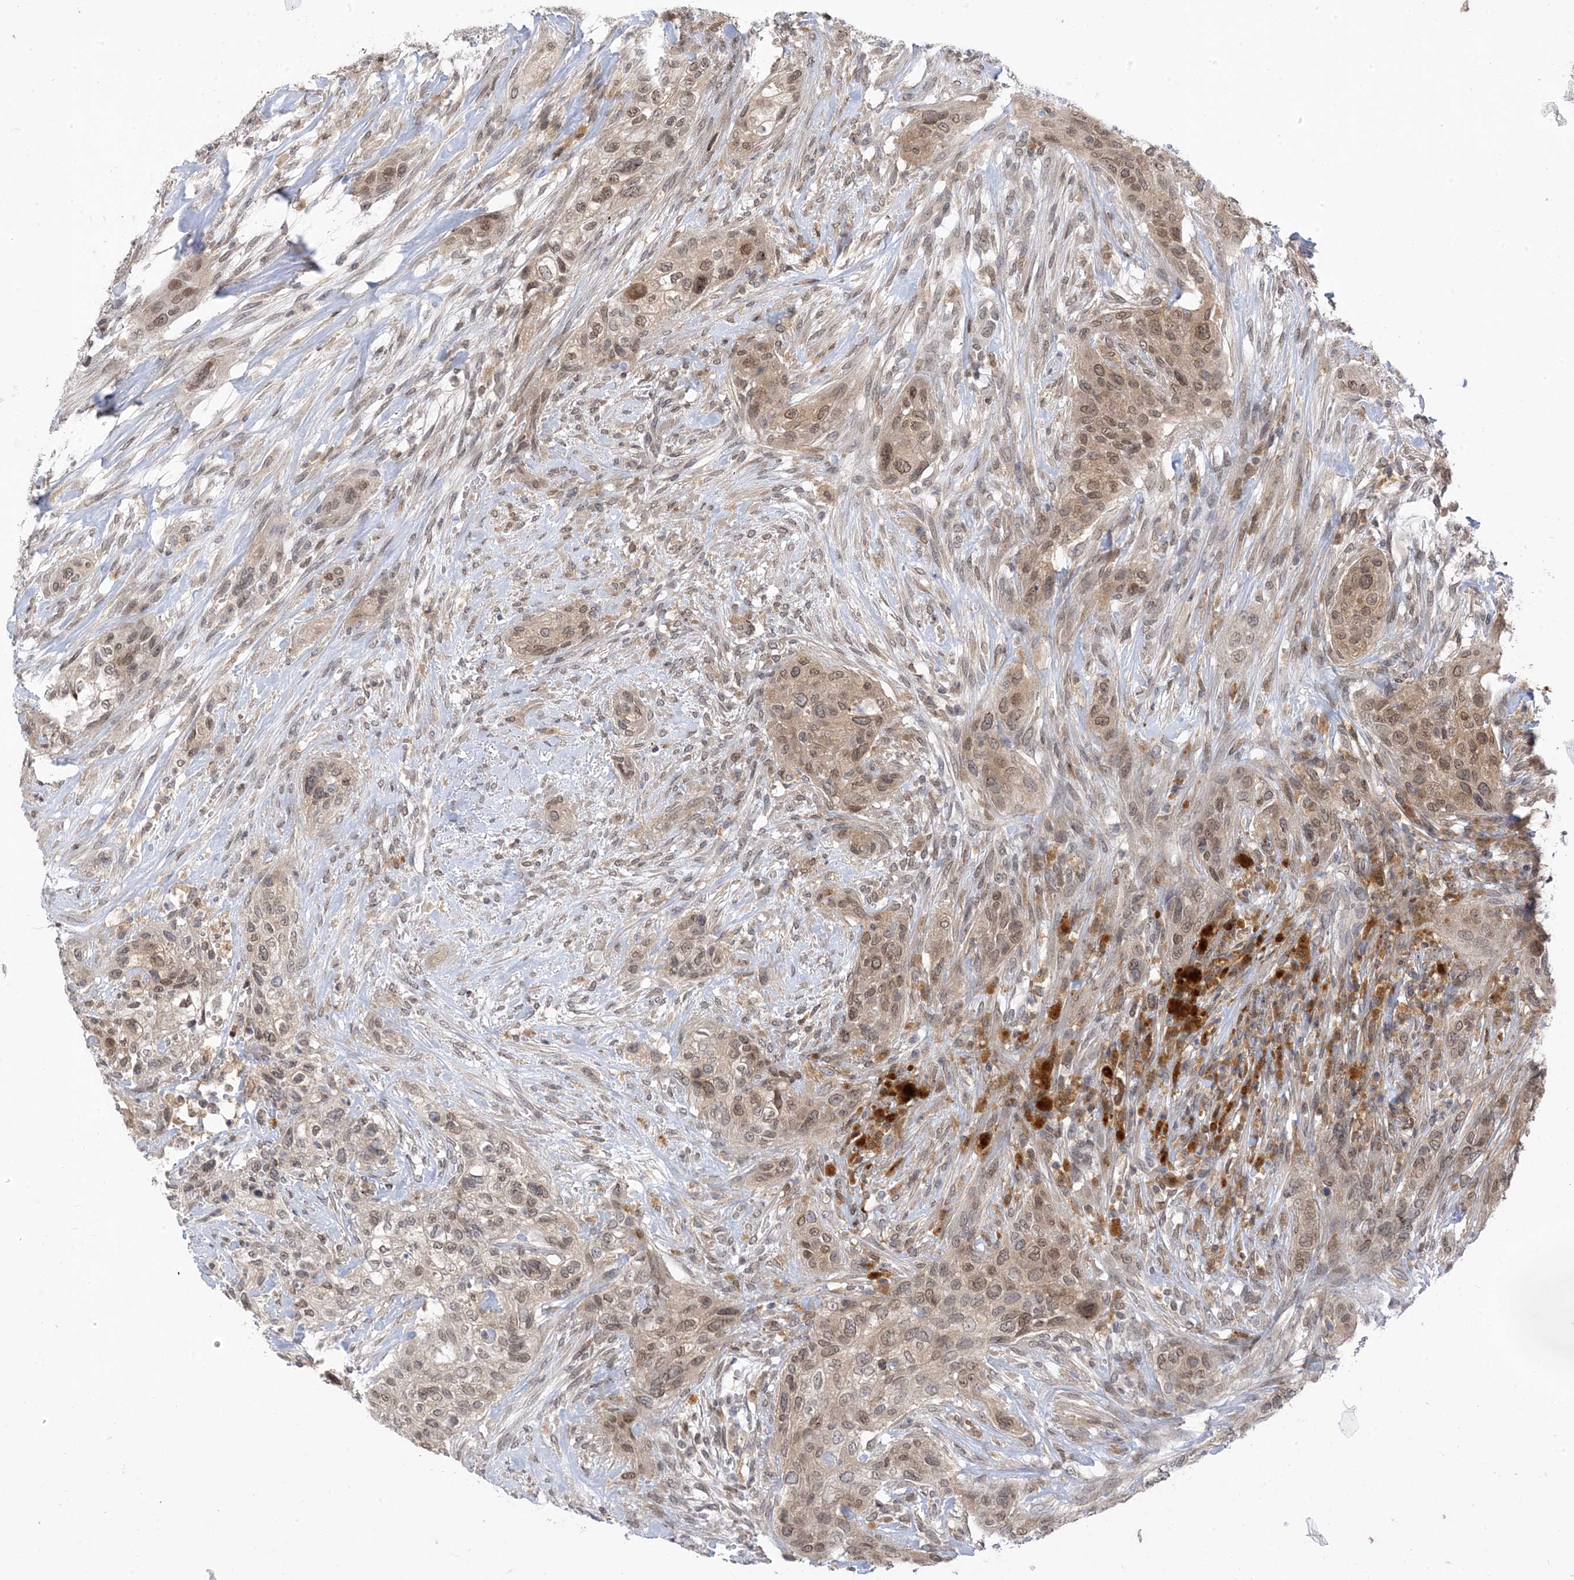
{"staining": {"intensity": "weak", "quantity": ">75%", "location": "cytoplasmic/membranous,nuclear"}, "tissue": "urothelial cancer", "cell_type": "Tumor cells", "image_type": "cancer", "snomed": [{"axis": "morphology", "description": "Urothelial carcinoma, High grade"}, {"axis": "topography", "description": "Urinary bladder"}], "caption": "Weak cytoplasmic/membranous and nuclear protein expression is appreciated in approximately >75% of tumor cells in urothelial cancer. The staining was performed using DAB (3,3'-diaminobenzidine) to visualize the protein expression in brown, while the nuclei were stained in blue with hematoxylin (Magnification: 20x).", "gene": "NAGK", "patient": {"sex": "male", "age": 35}}